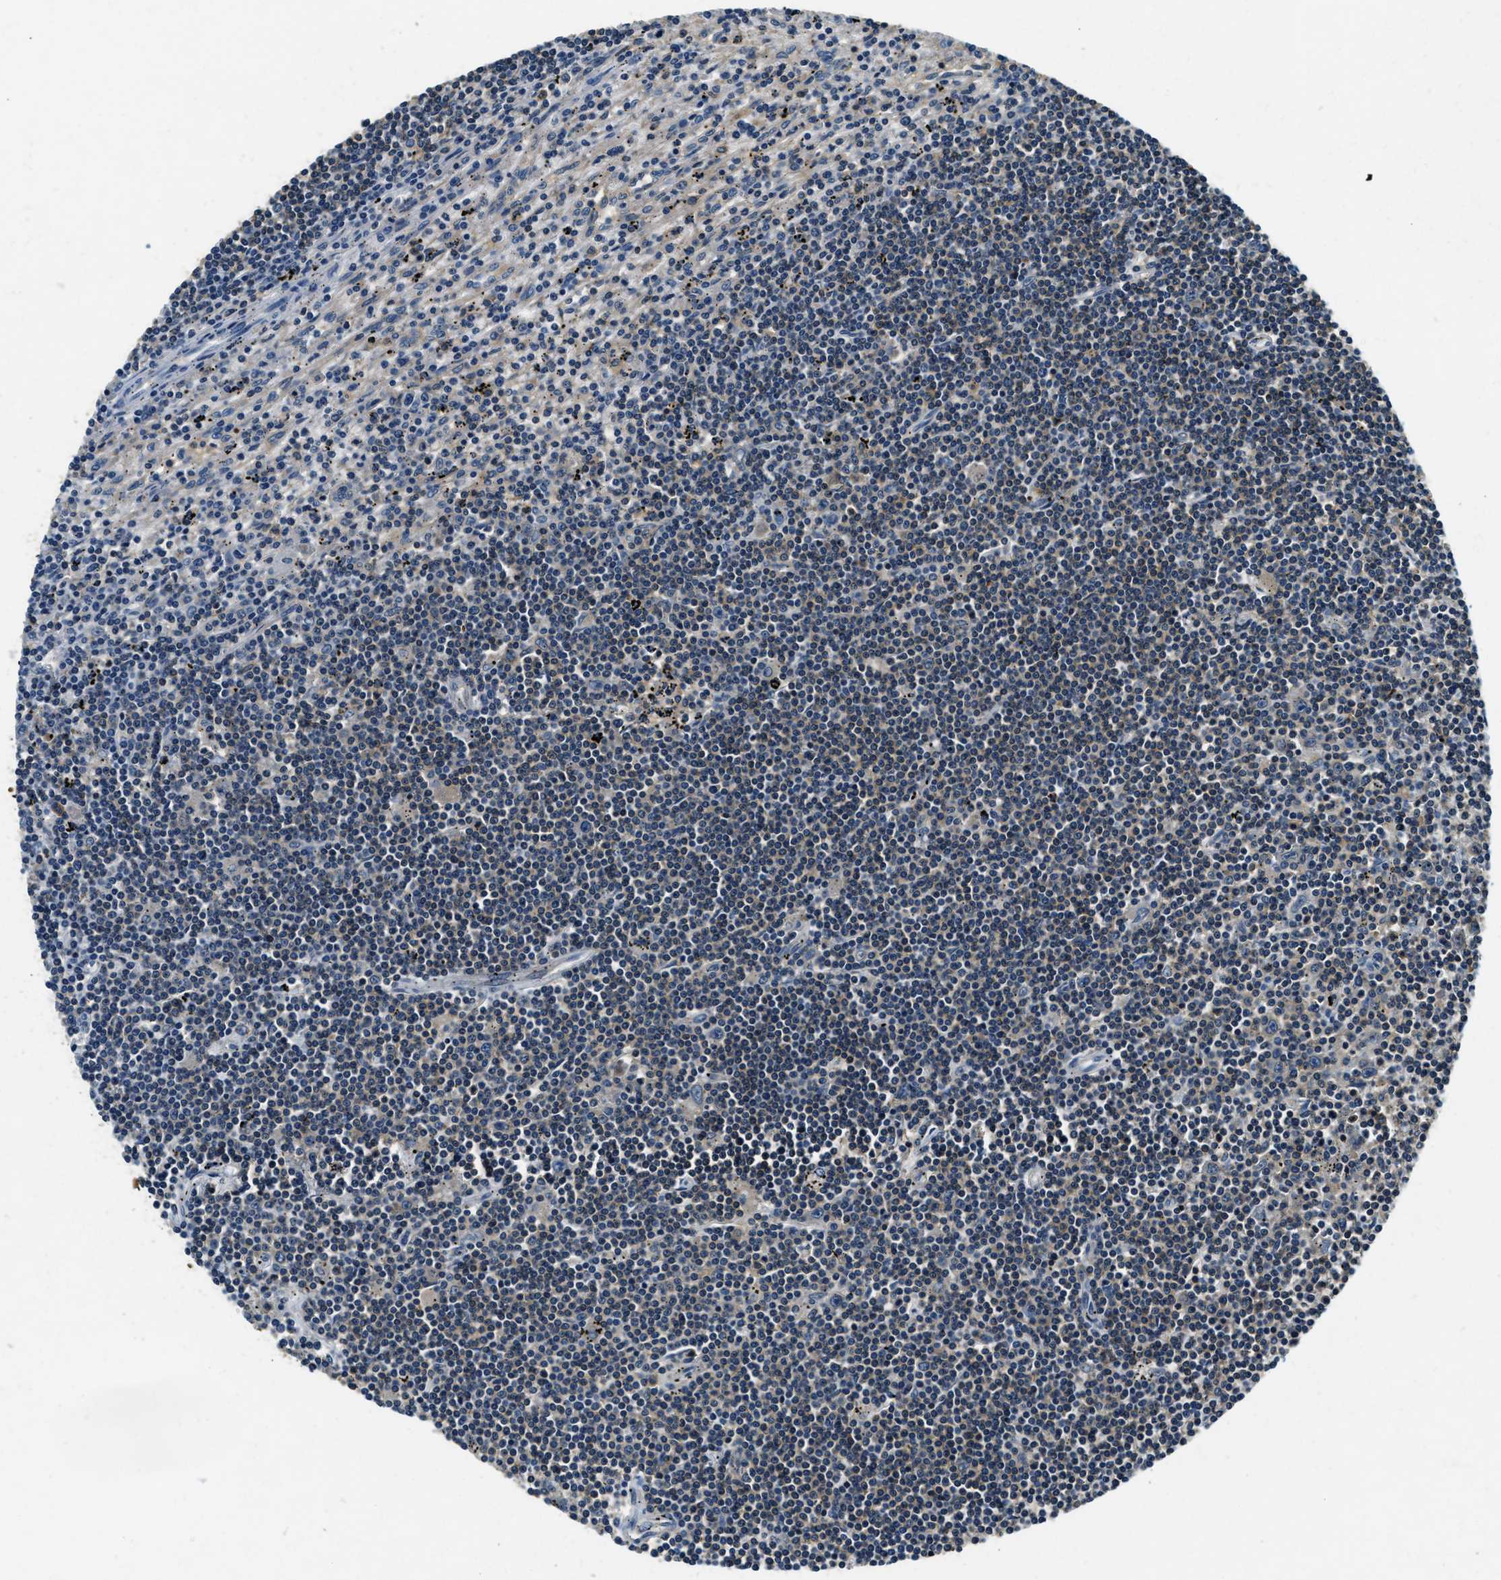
{"staining": {"intensity": "negative", "quantity": "none", "location": "none"}, "tissue": "lymphoma", "cell_type": "Tumor cells", "image_type": "cancer", "snomed": [{"axis": "morphology", "description": "Malignant lymphoma, non-Hodgkin's type, Low grade"}, {"axis": "topography", "description": "Spleen"}], "caption": "High magnification brightfield microscopy of low-grade malignant lymphoma, non-Hodgkin's type stained with DAB (brown) and counterstained with hematoxylin (blue): tumor cells show no significant expression.", "gene": "RESF1", "patient": {"sex": "male", "age": 76}}